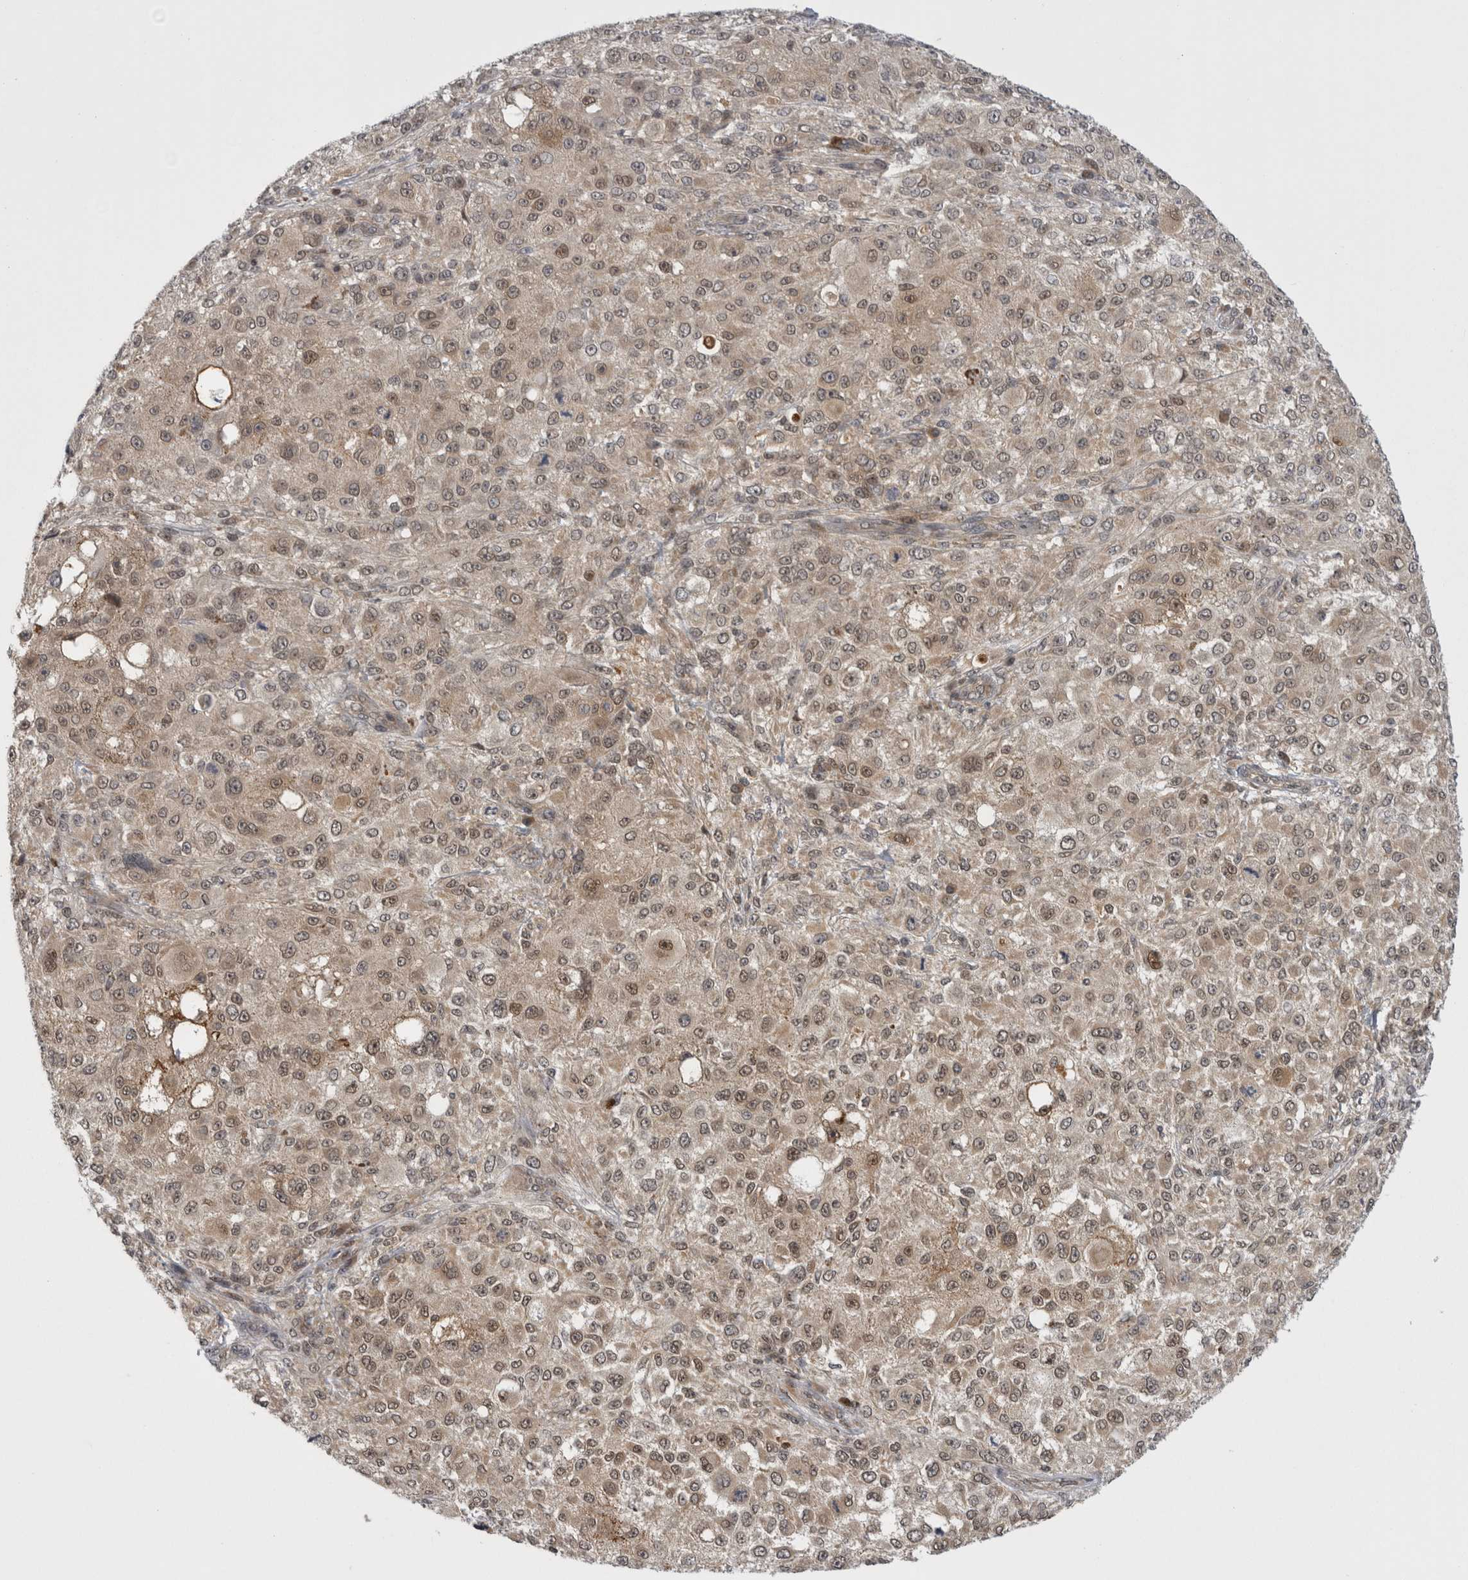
{"staining": {"intensity": "moderate", "quantity": "<25%", "location": "nuclear"}, "tissue": "melanoma", "cell_type": "Tumor cells", "image_type": "cancer", "snomed": [{"axis": "morphology", "description": "Necrosis, NOS"}, {"axis": "morphology", "description": "Malignant melanoma, NOS"}, {"axis": "topography", "description": "Skin"}], "caption": "A micrograph showing moderate nuclear positivity in about <25% of tumor cells in melanoma, as visualized by brown immunohistochemical staining.", "gene": "PSMB2", "patient": {"sex": "female", "age": 87}}